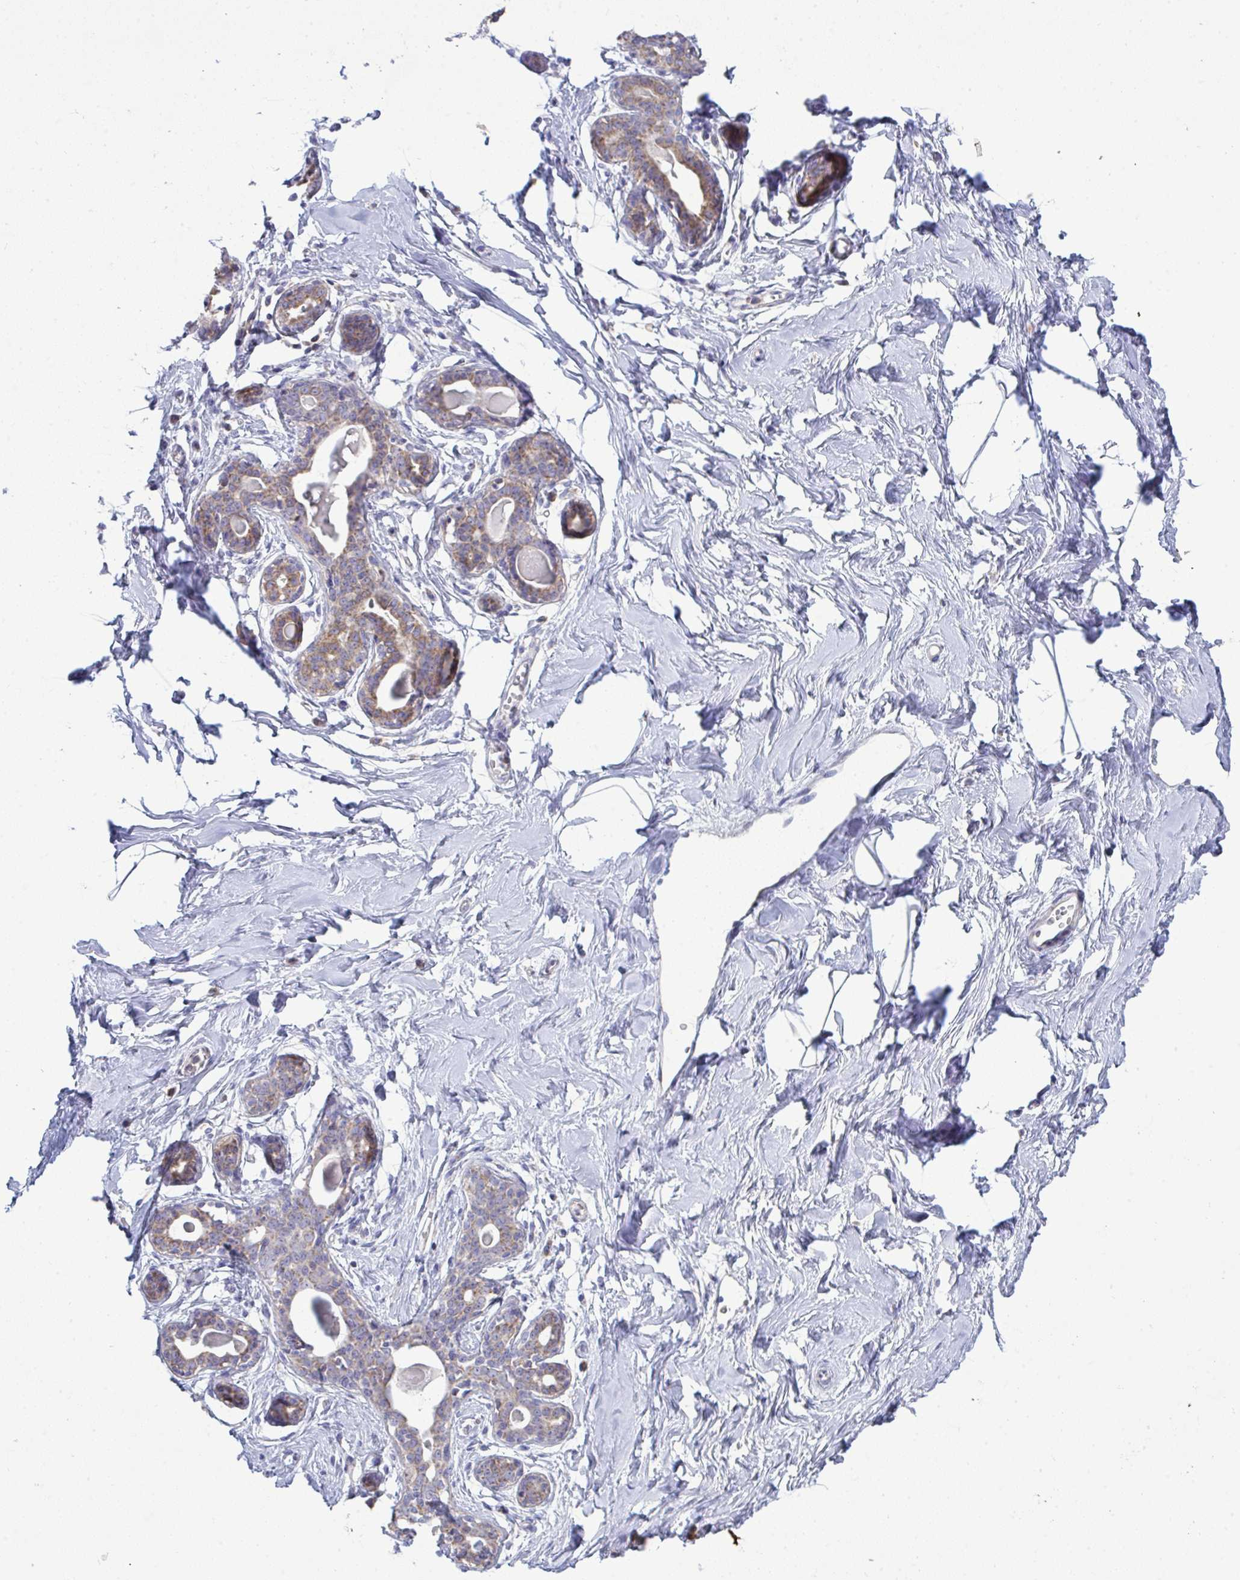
{"staining": {"intensity": "negative", "quantity": "none", "location": "none"}, "tissue": "breast", "cell_type": "Adipocytes", "image_type": "normal", "snomed": [{"axis": "morphology", "description": "Normal tissue, NOS"}, {"axis": "topography", "description": "Breast"}], "caption": "Adipocytes show no significant staining in normal breast. Nuclei are stained in blue.", "gene": "NDUFA7", "patient": {"sex": "female", "age": 45}}